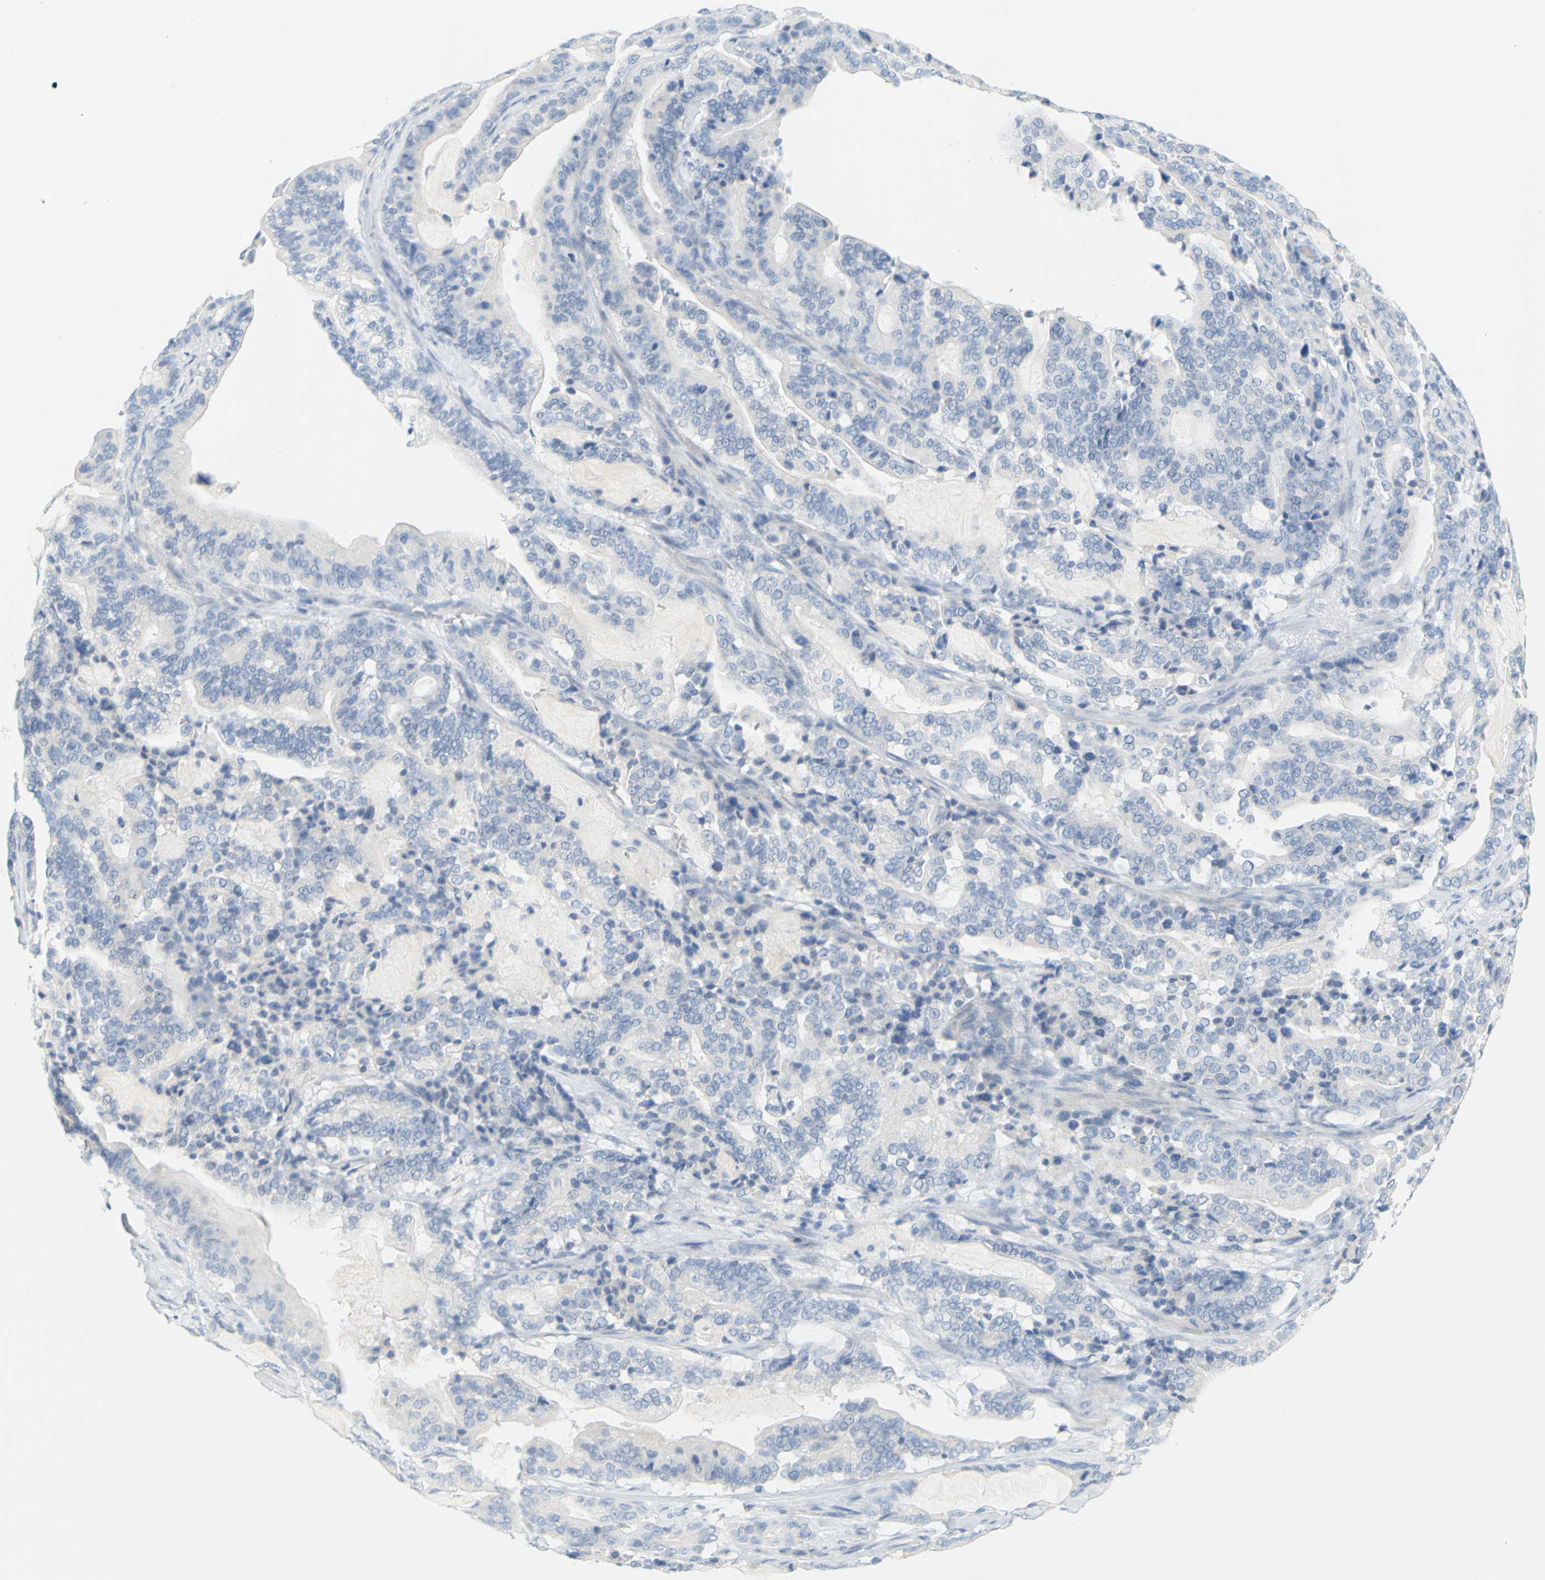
{"staining": {"intensity": "negative", "quantity": "none", "location": "none"}, "tissue": "pancreatic cancer", "cell_type": "Tumor cells", "image_type": "cancer", "snomed": [{"axis": "morphology", "description": "Adenocarcinoma, NOS"}, {"axis": "topography", "description": "Pancreas"}], "caption": "IHC micrograph of neoplastic tissue: pancreatic adenocarcinoma stained with DAB shows no significant protein staining in tumor cells. (Stains: DAB immunohistochemistry (IHC) with hematoxylin counter stain, Microscopy: brightfield microscopy at high magnification).", "gene": "OPN1SW", "patient": {"sex": "male", "age": 63}}